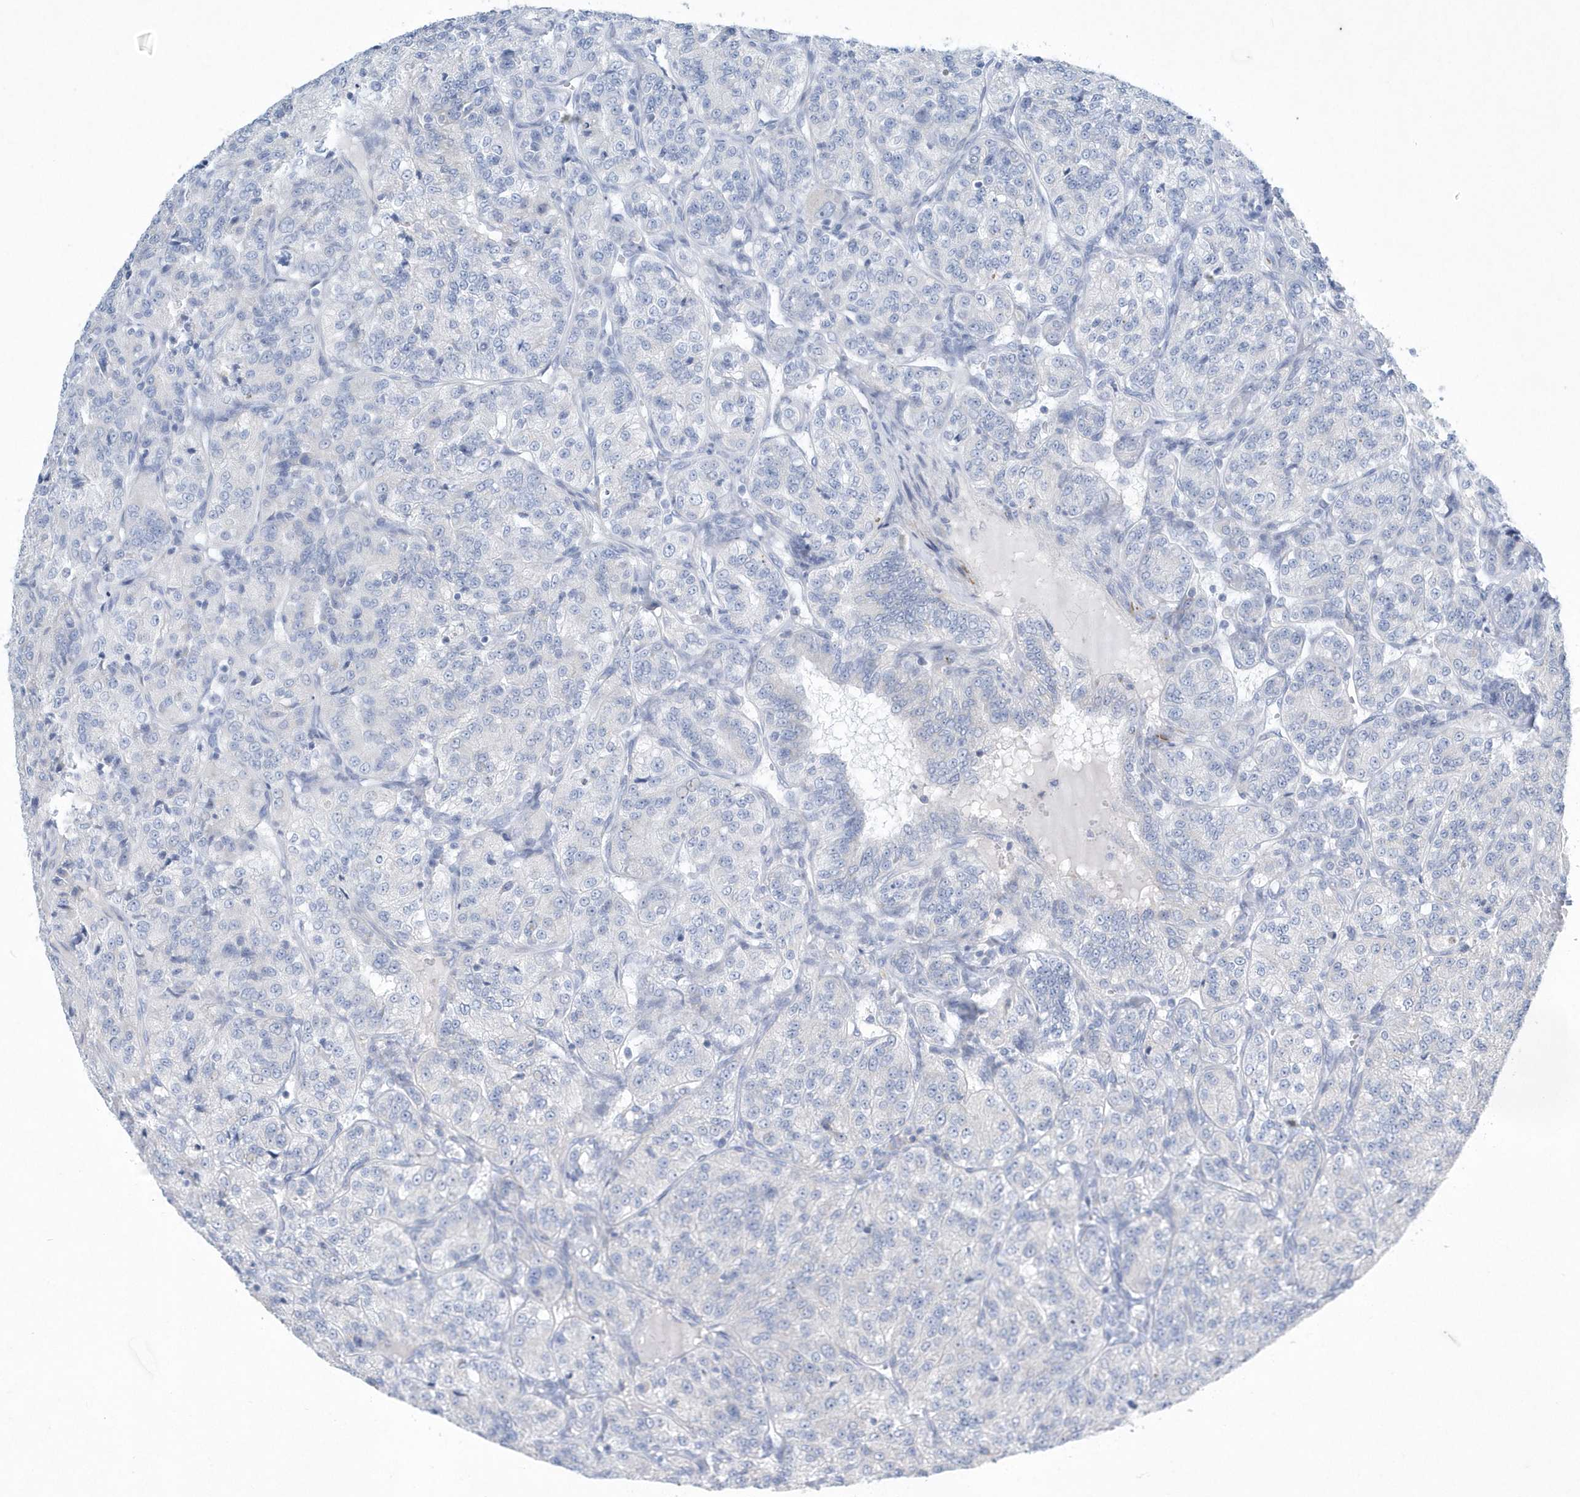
{"staining": {"intensity": "negative", "quantity": "none", "location": "none"}, "tissue": "renal cancer", "cell_type": "Tumor cells", "image_type": "cancer", "snomed": [{"axis": "morphology", "description": "Adenocarcinoma, NOS"}, {"axis": "topography", "description": "Kidney"}], "caption": "Immunohistochemical staining of renal cancer shows no significant expression in tumor cells.", "gene": "SPATA18", "patient": {"sex": "female", "age": 63}}